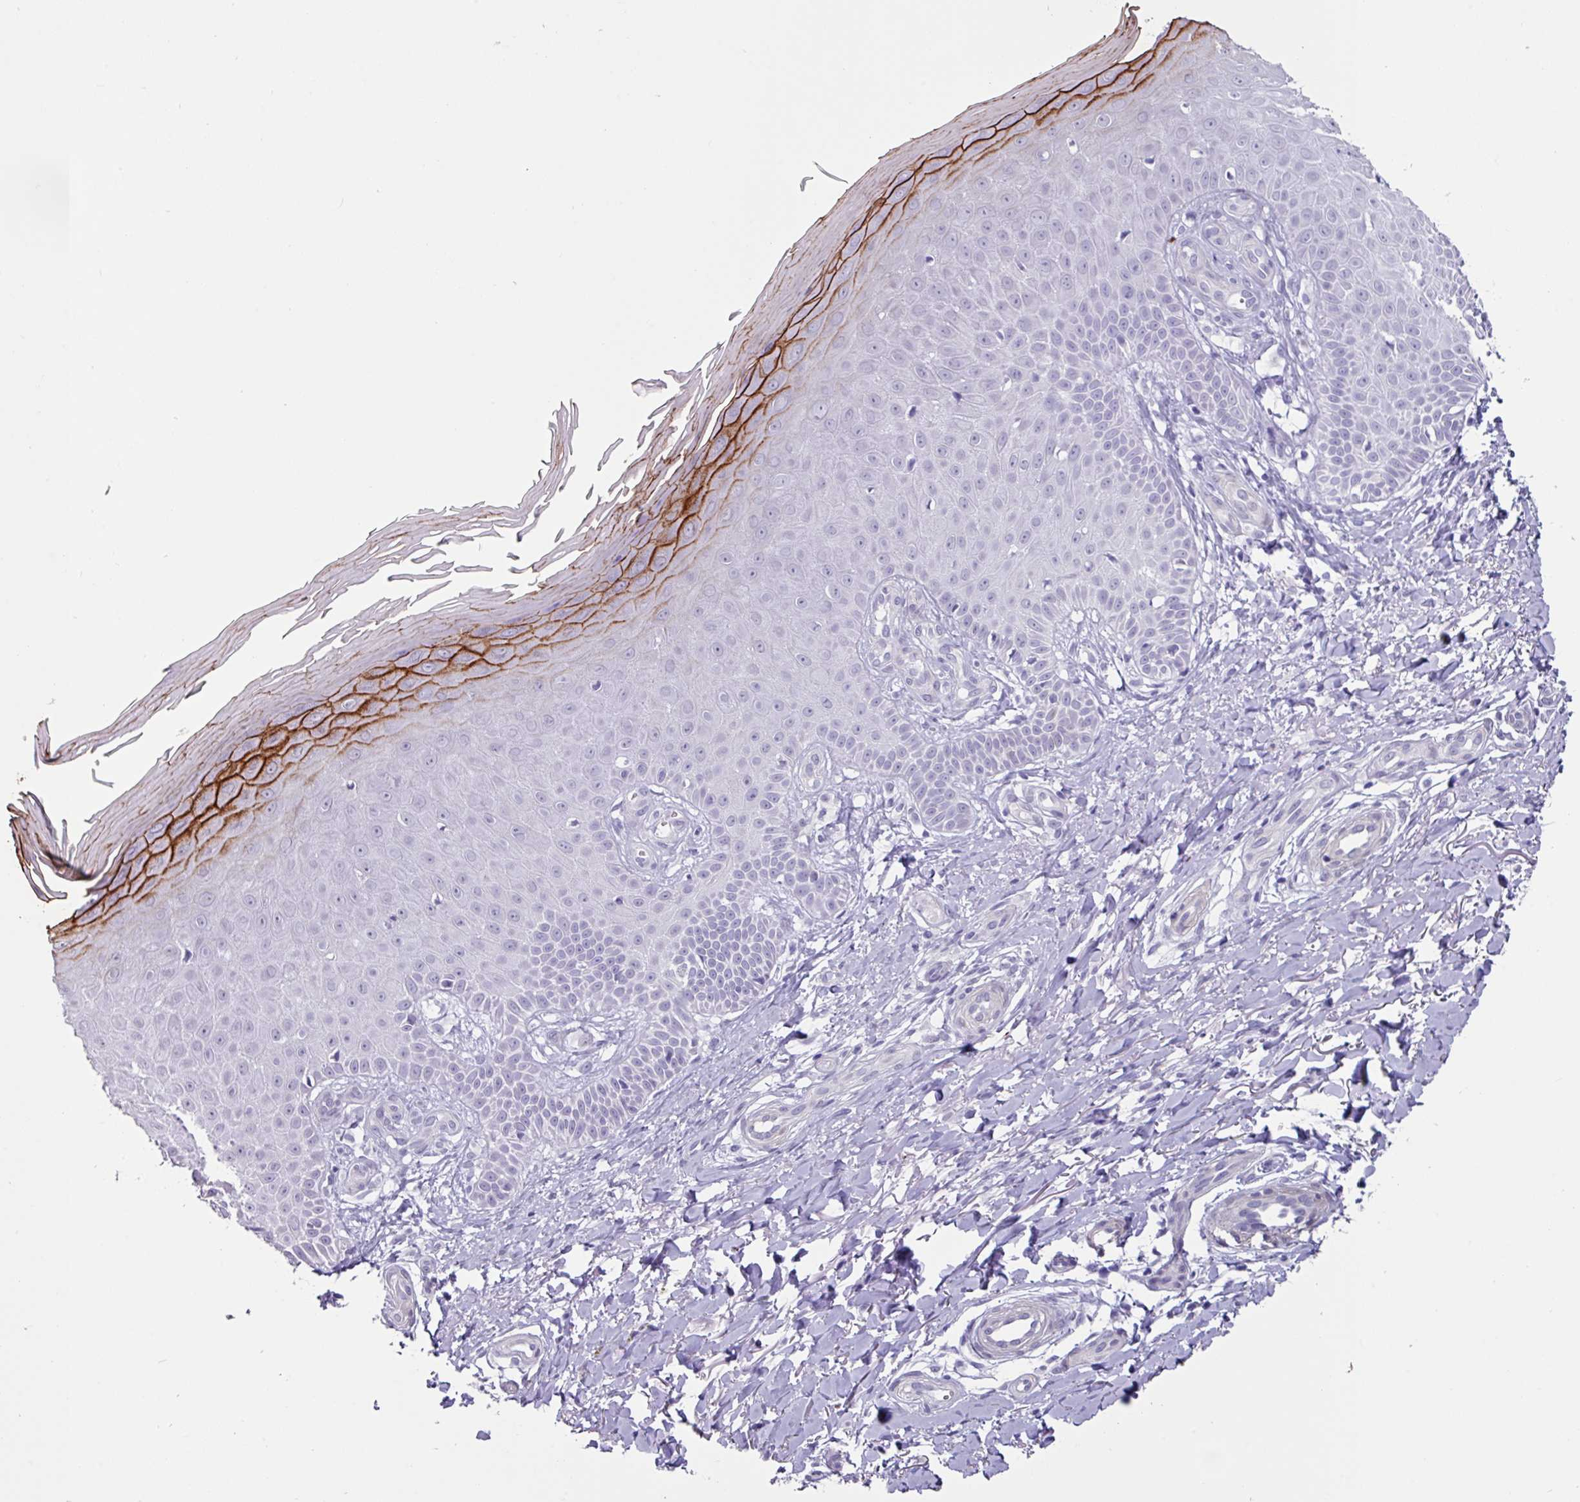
{"staining": {"intensity": "negative", "quantity": "none", "location": "none"}, "tissue": "skin", "cell_type": "Fibroblasts", "image_type": "normal", "snomed": [{"axis": "morphology", "description": "Normal tissue, NOS"}, {"axis": "topography", "description": "Skin"}], "caption": "The image demonstrates no significant expression in fibroblasts of skin.", "gene": "OTX1", "patient": {"sex": "male", "age": 81}}